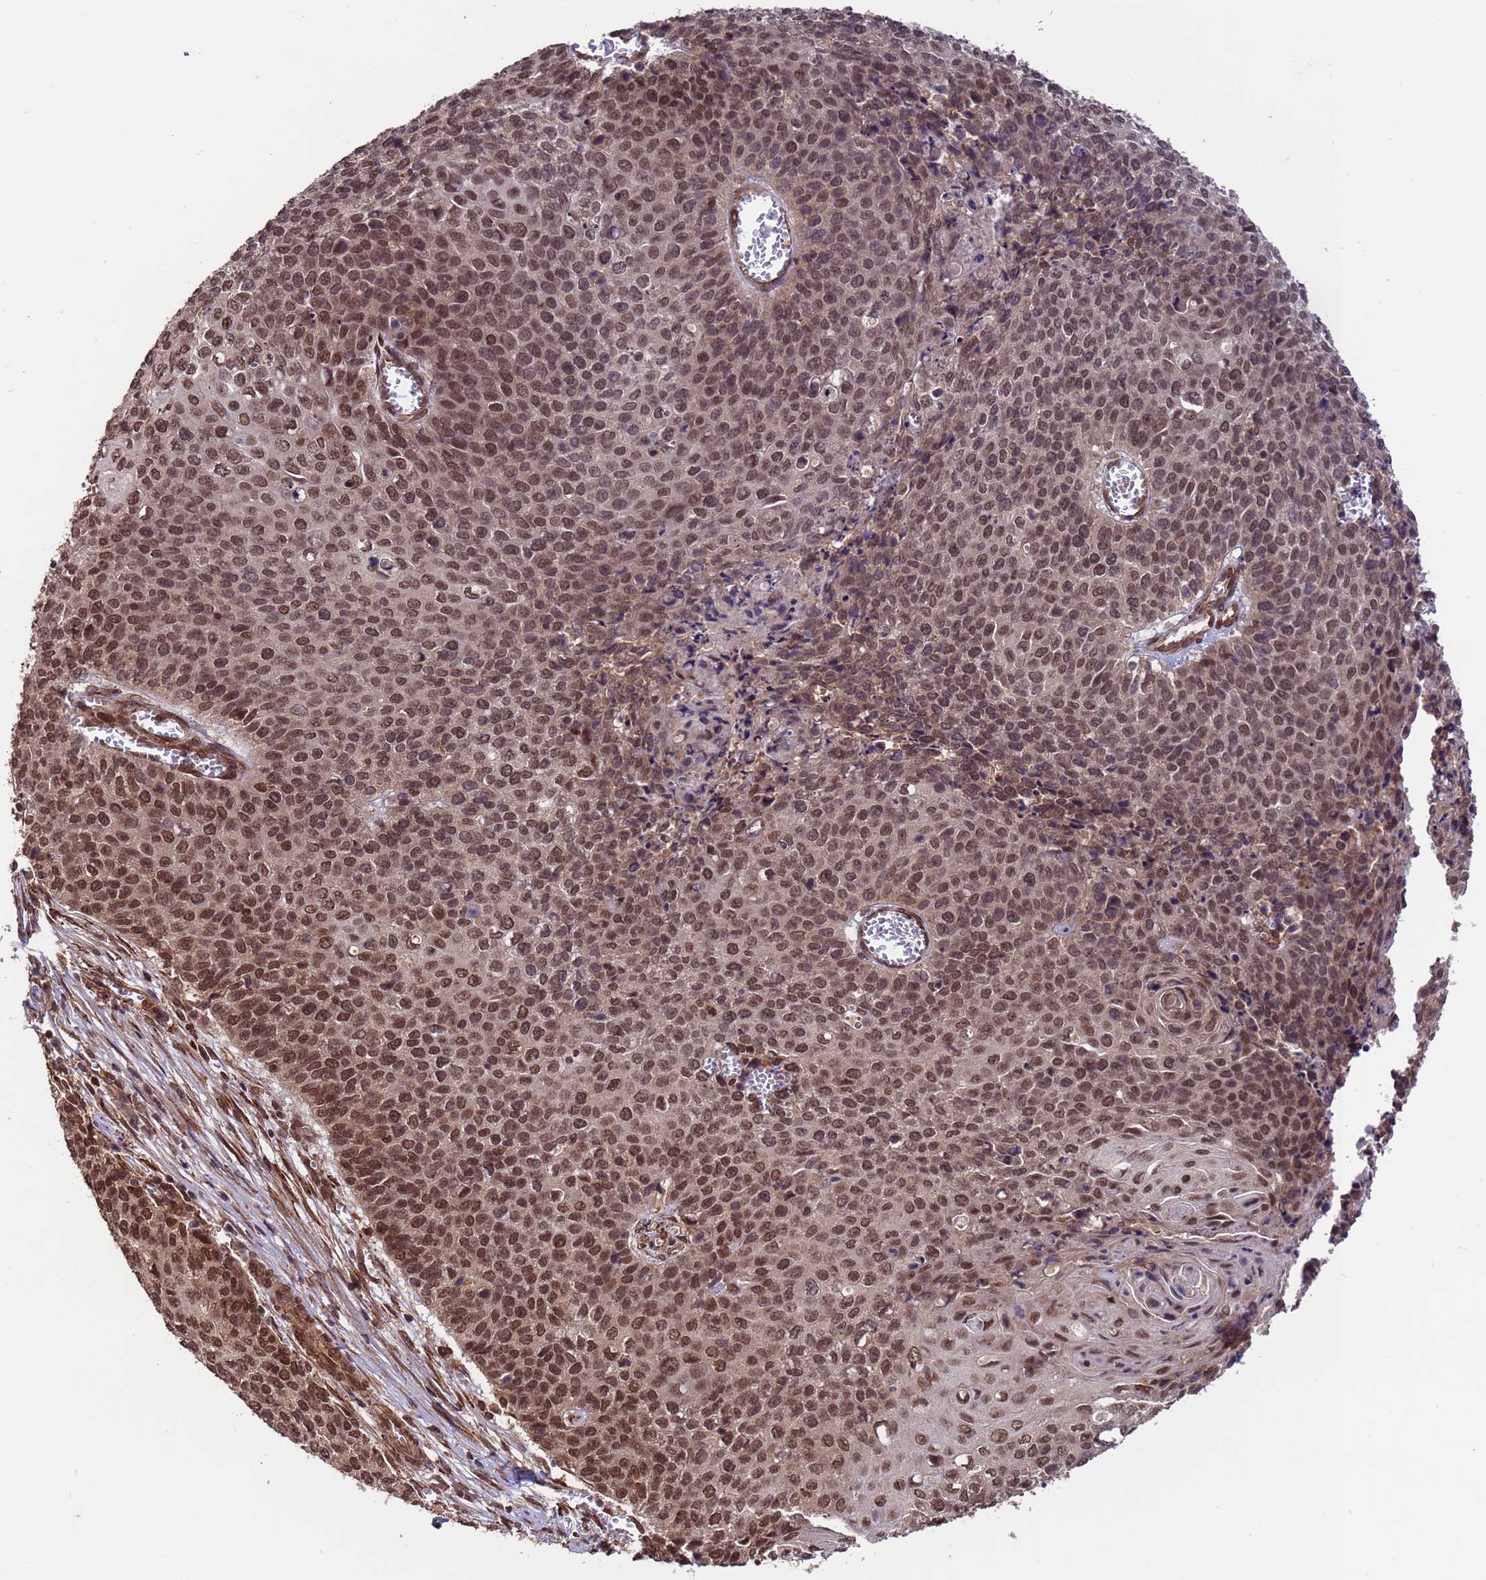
{"staining": {"intensity": "moderate", "quantity": ">75%", "location": "nuclear"}, "tissue": "cervical cancer", "cell_type": "Tumor cells", "image_type": "cancer", "snomed": [{"axis": "morphology", "description": "Squamous cell carcinoma, NOS"}, {"axis": "topography", "description": "Cervix"}], "caption": "Immunohistochemistry micrograph of neoplastic tissue: human squamous cell carcinoma (cervical) stained using IHC displays medium levels of moderate protein expression localized specifically in the nuclear of tumor cells, appearing as a nuclear brown color.", "gene": "VSTM4", "patient": {"sex": "female", "age": 39}}